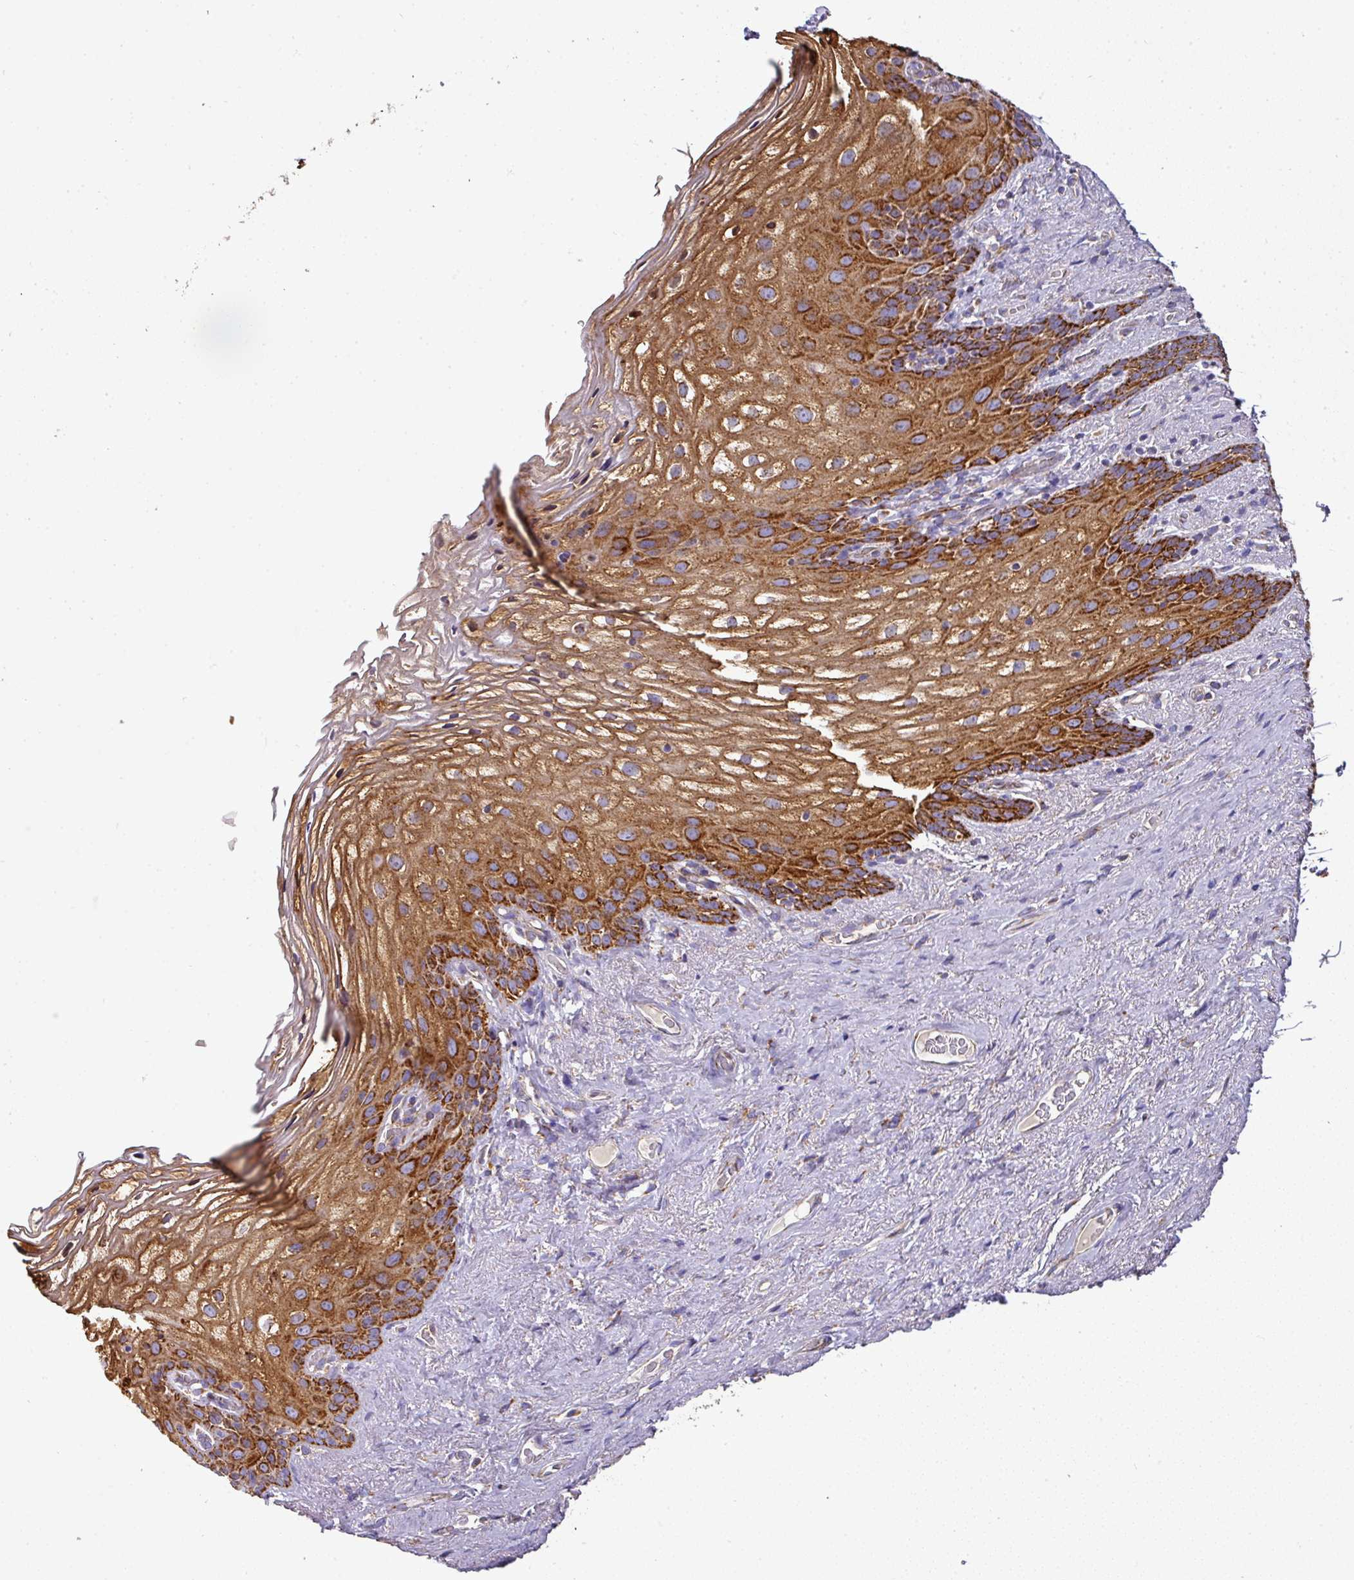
{"staining": {"intensity": "strong", "quantity": ">75%", "location": "cytoplasmic/membranous"}, "tissue": "vagina", "cell_type": "Squamous epithelial cells", "image_type": "normal", "snomed": [{"axis": "morphology", "description": "Normal tissue, NOS"}, {"axis": "topography", "description": "Vagina"}, {"axis": "topography", "description": "Peripheral nerve tissue"}], "caption": "A photomicrograph of vagina stained for a protein reveals strong cytoplasmic/membranous brown staining in squamous epithelial cells.", "gene": "UQCRFS1", "patient": {"sex": "female", "age": 71}}